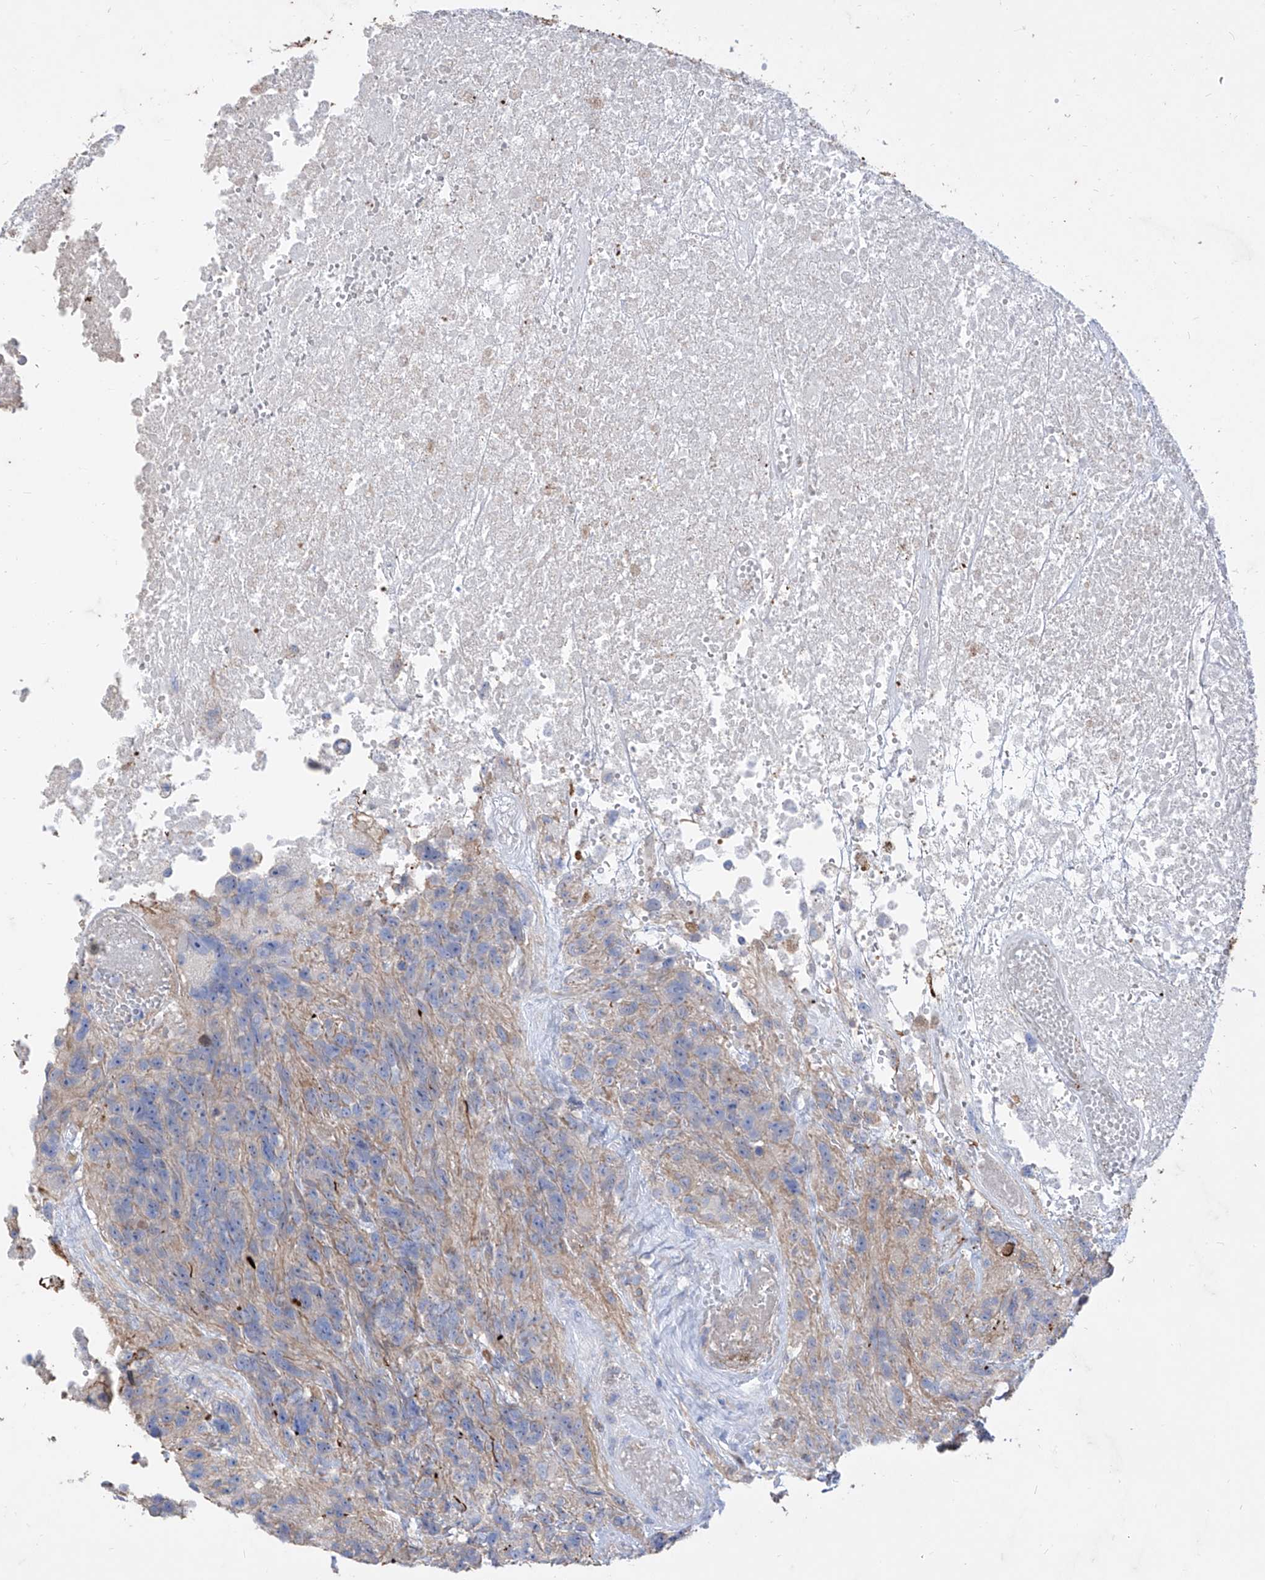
{"staining": {"intensity": "negative", "quantity": "none", "location": "none"}, "tissue": "glioma", "cell_type": "Tumor cells", "image_type": "cancer", "snomed": [{"axis": "morphology", "description": "Glioma, malignant, High grade"}, {"axis": "topography", "description": "Brain"}], "caption": "High magnification brightfield microscopy of high-grade glioma (malignant) stained with DAB (3,3'-diaminobenzidine) (brown) and counterstained with hematoxylin (blue): tumor cells show no significant expression.", "gene": "C1orf74", "patient": {"sex": "male", "age": 69}}